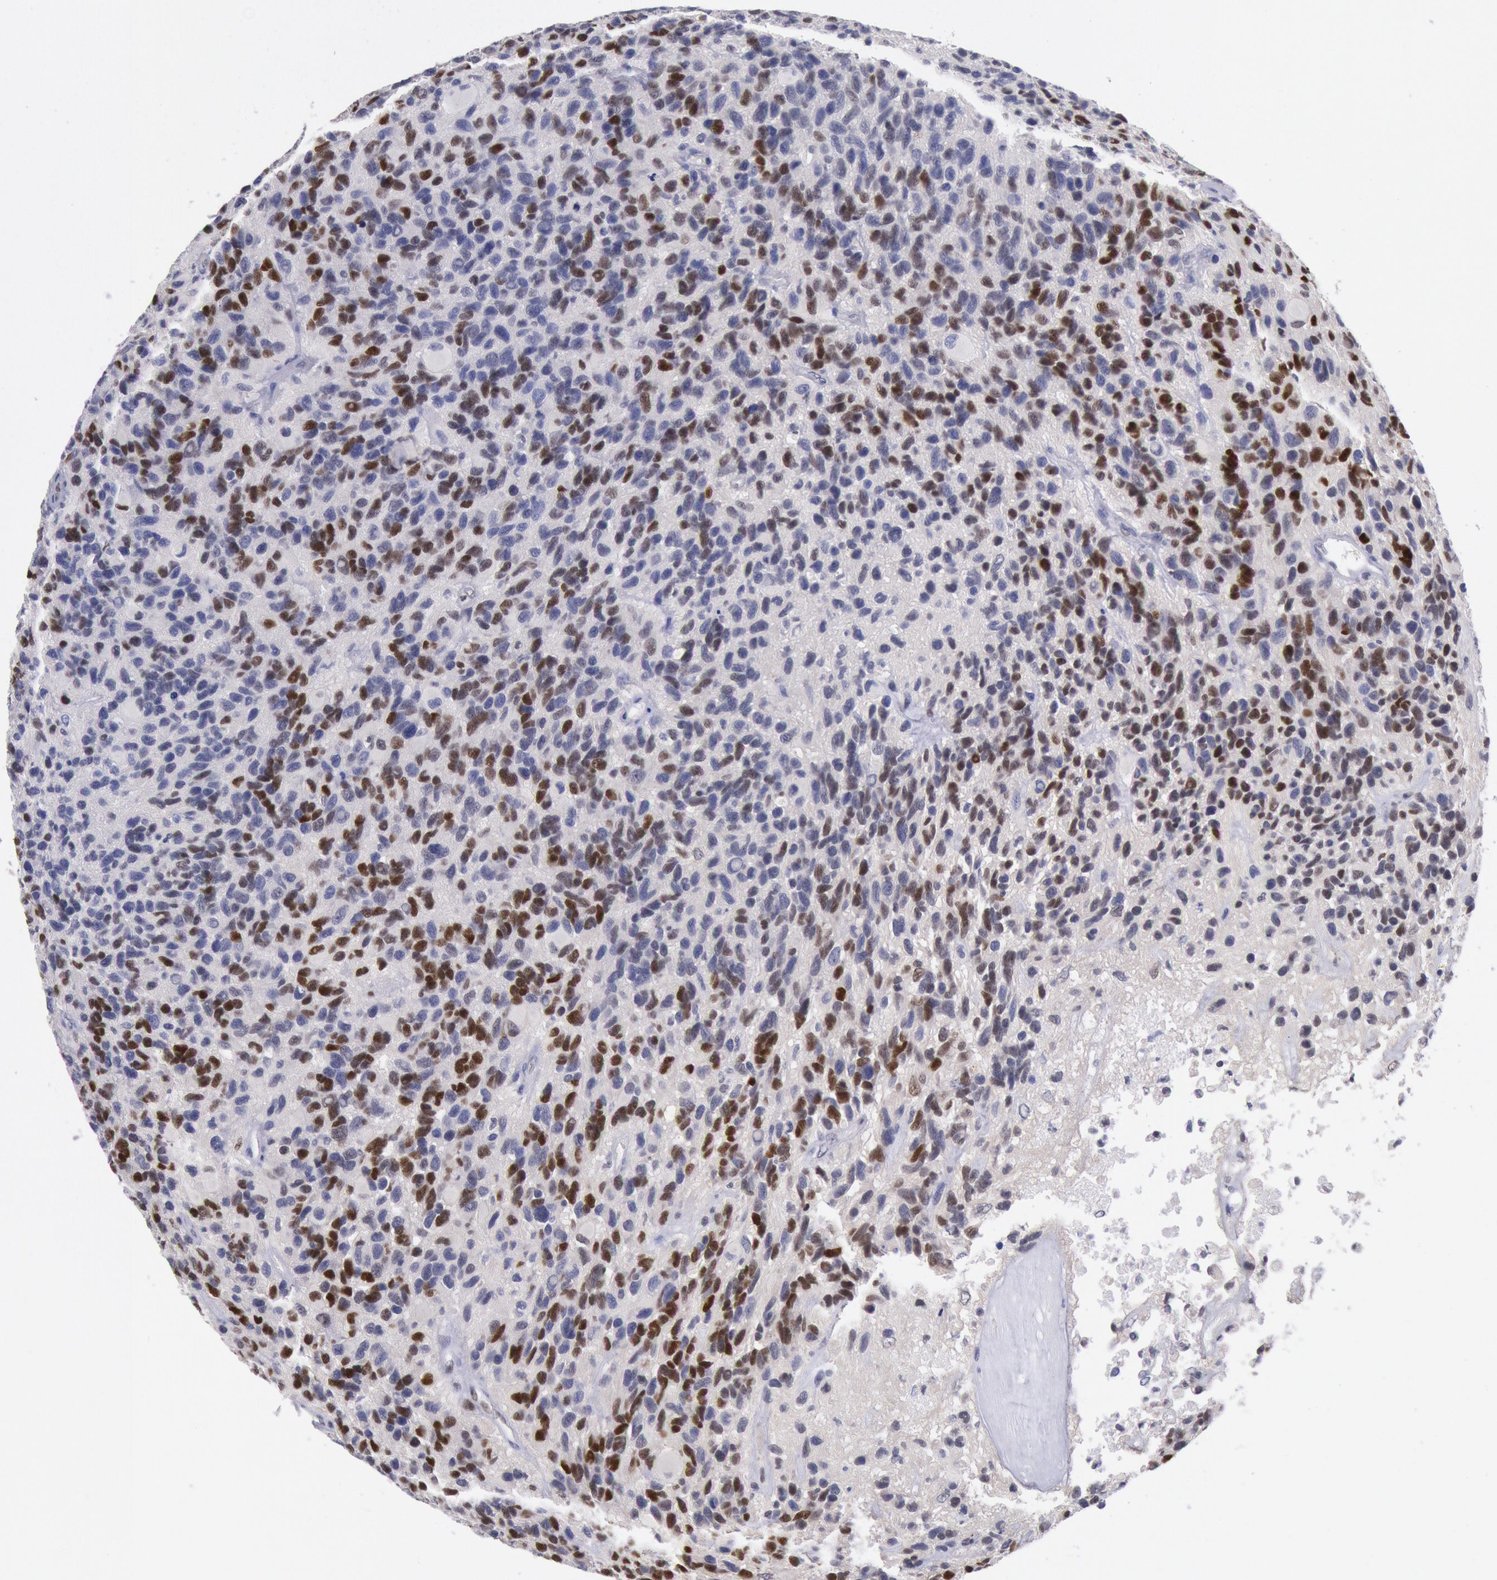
{"staining": {"intensity": "strong", "quantity": "25%-75%", "location": "nuclear"}, "tissue": "glioma", "cell_type": "Tumor cells", "image_type": "cancer", "snomed": [{"axis": "morphology", "description": "Glioma, malignant, High grade"}, {"axis": "topography", "description": "Brain"}], "caption": "An image of human glioma stained for a protein reveals strong nuclear brown staining in tumor cells.", "gene": "RPS6KA5", "patient": {"sex": "male", "age": 77}}